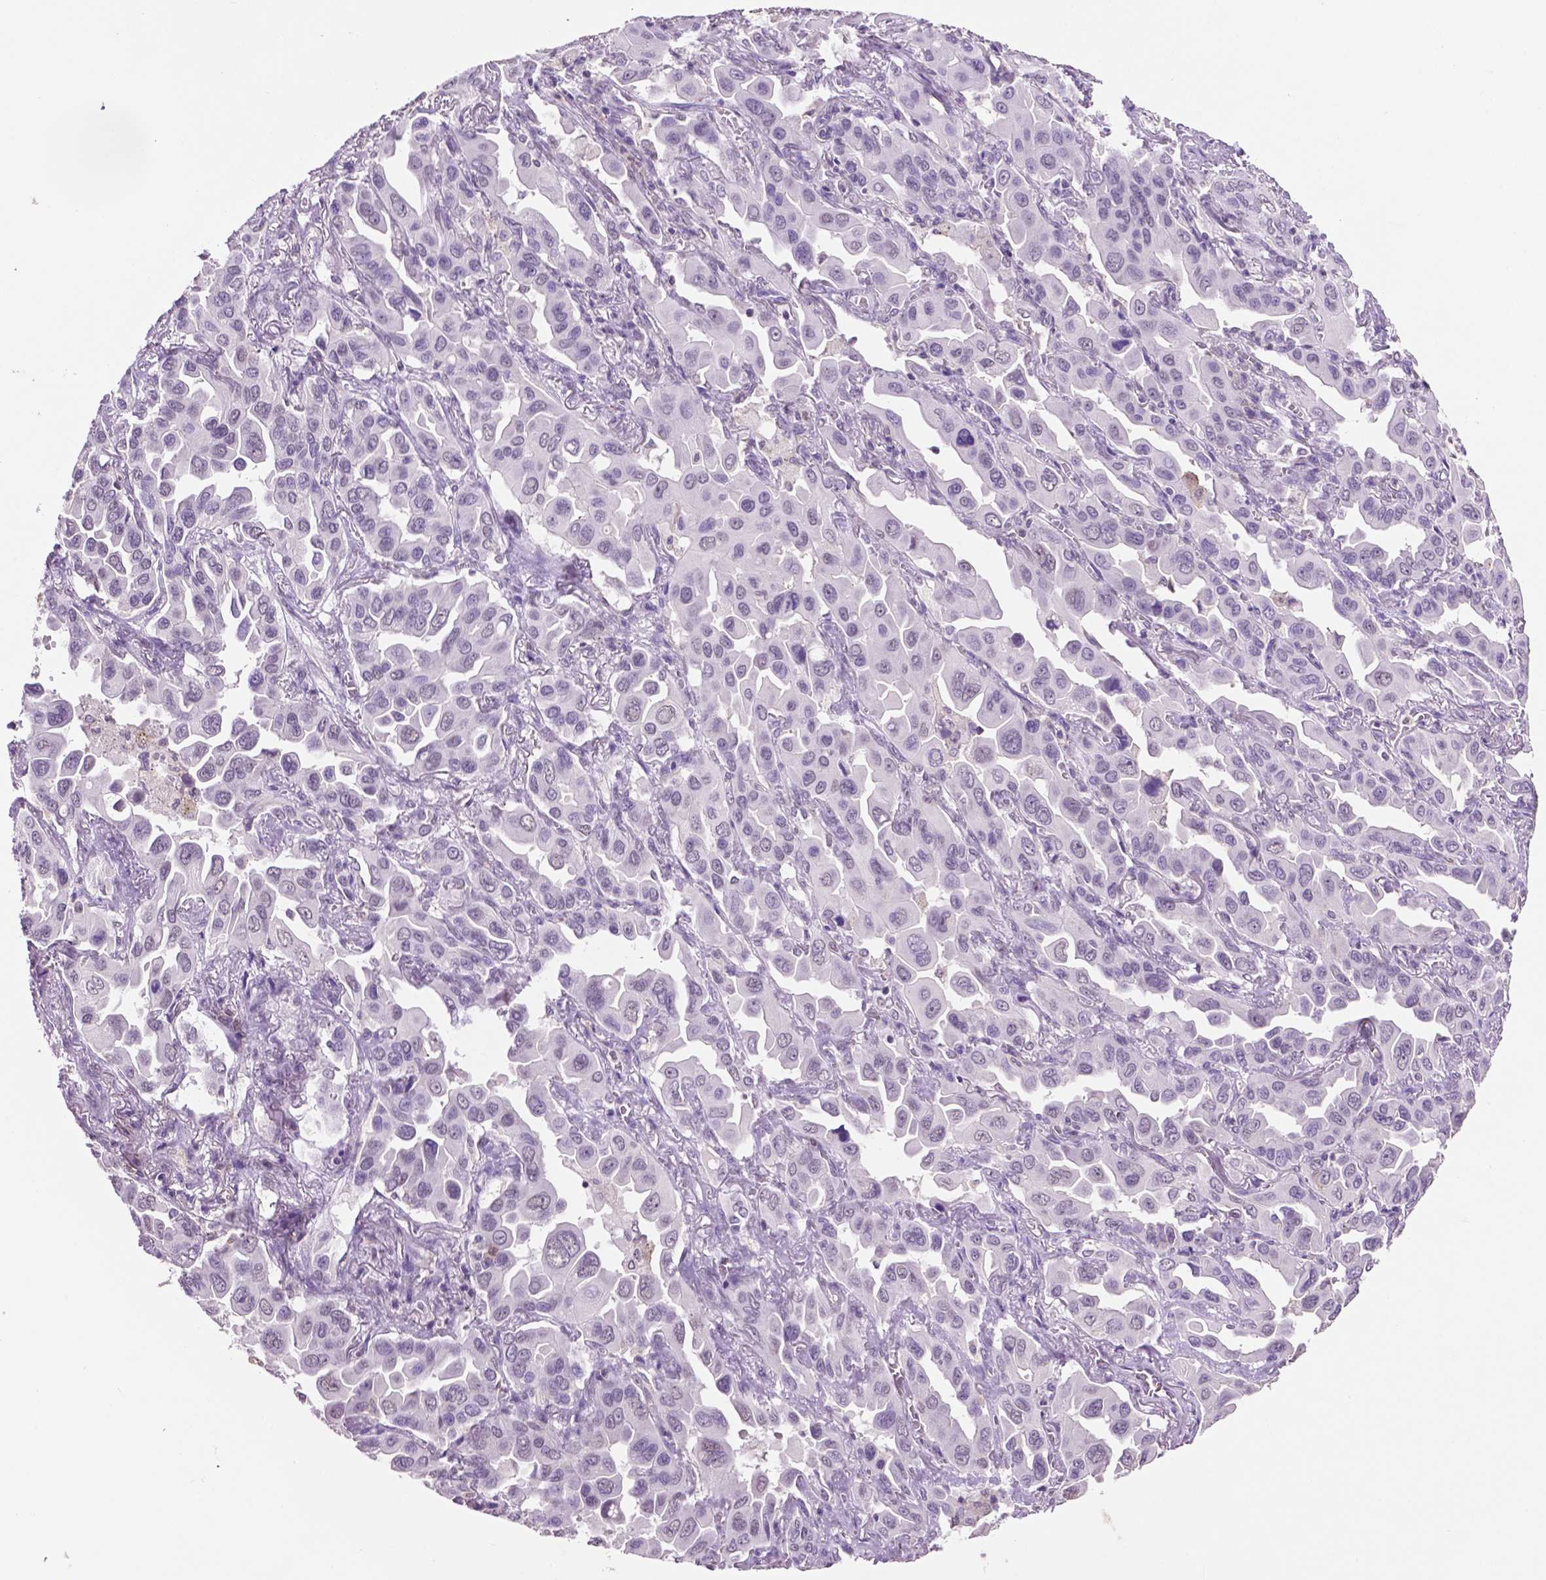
{"staining": {"intensity": "negative", "quantity": "none", "location": "none"}, "tissue": "lung cancer", "cell_type": "Tumor cells", "image_type": "cancer", "snomed": [{"axis": "morphology", "description": "Adenocarcinoma, NOS"}, {"axis": "topography", "description": "Lung"}], "caption": "High power microscopy micrograph of an immunohistochemistry histopathology image of lung cancer, revealing no significant staining in tumor cells.", "gene": "PTPN6", "patient": {"sex": "male", "age": 64}}